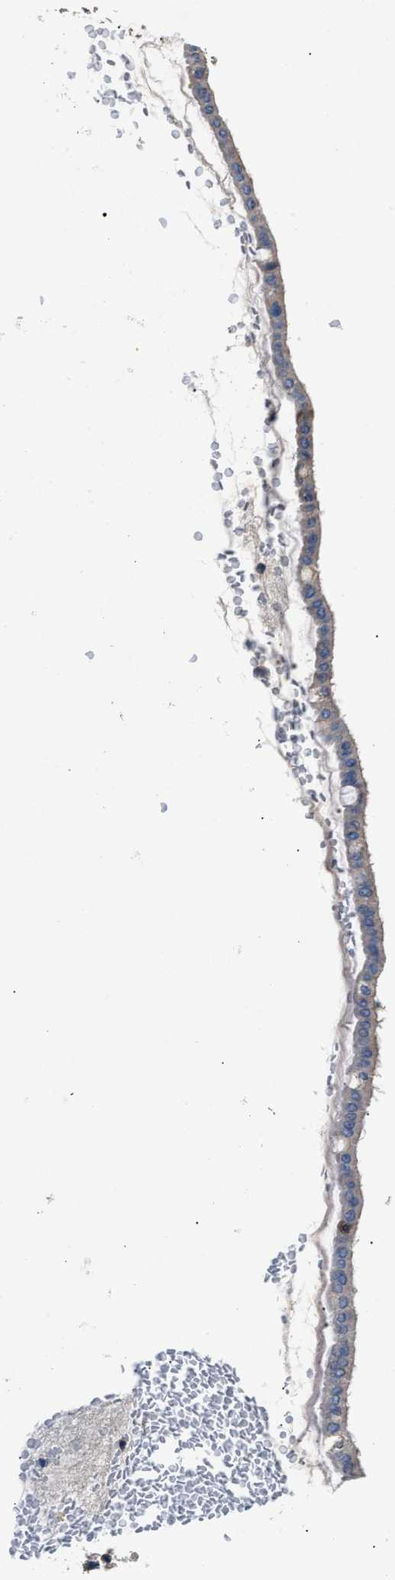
{"staining": {"intensity": "weak", "quantity": "<25%", "location": "cytoplasmic/membranous"}, "tissue": "ovarian cancer", "cell_type": "Tumor cells", "image_type": "cancer", "snomed": [{"axis": "morphology", "description": "Cystadenocarcinoma, mucinous, NOS"}, {"axis": "topography", "description": "Ovary"}], "caption": "The image exhibits no staining of tumor cells in ovarian cancer (mucinous cystadenocarcinoma).", "gene": "DNAJC24", "patient": {"sex": "female", "age": 73}}